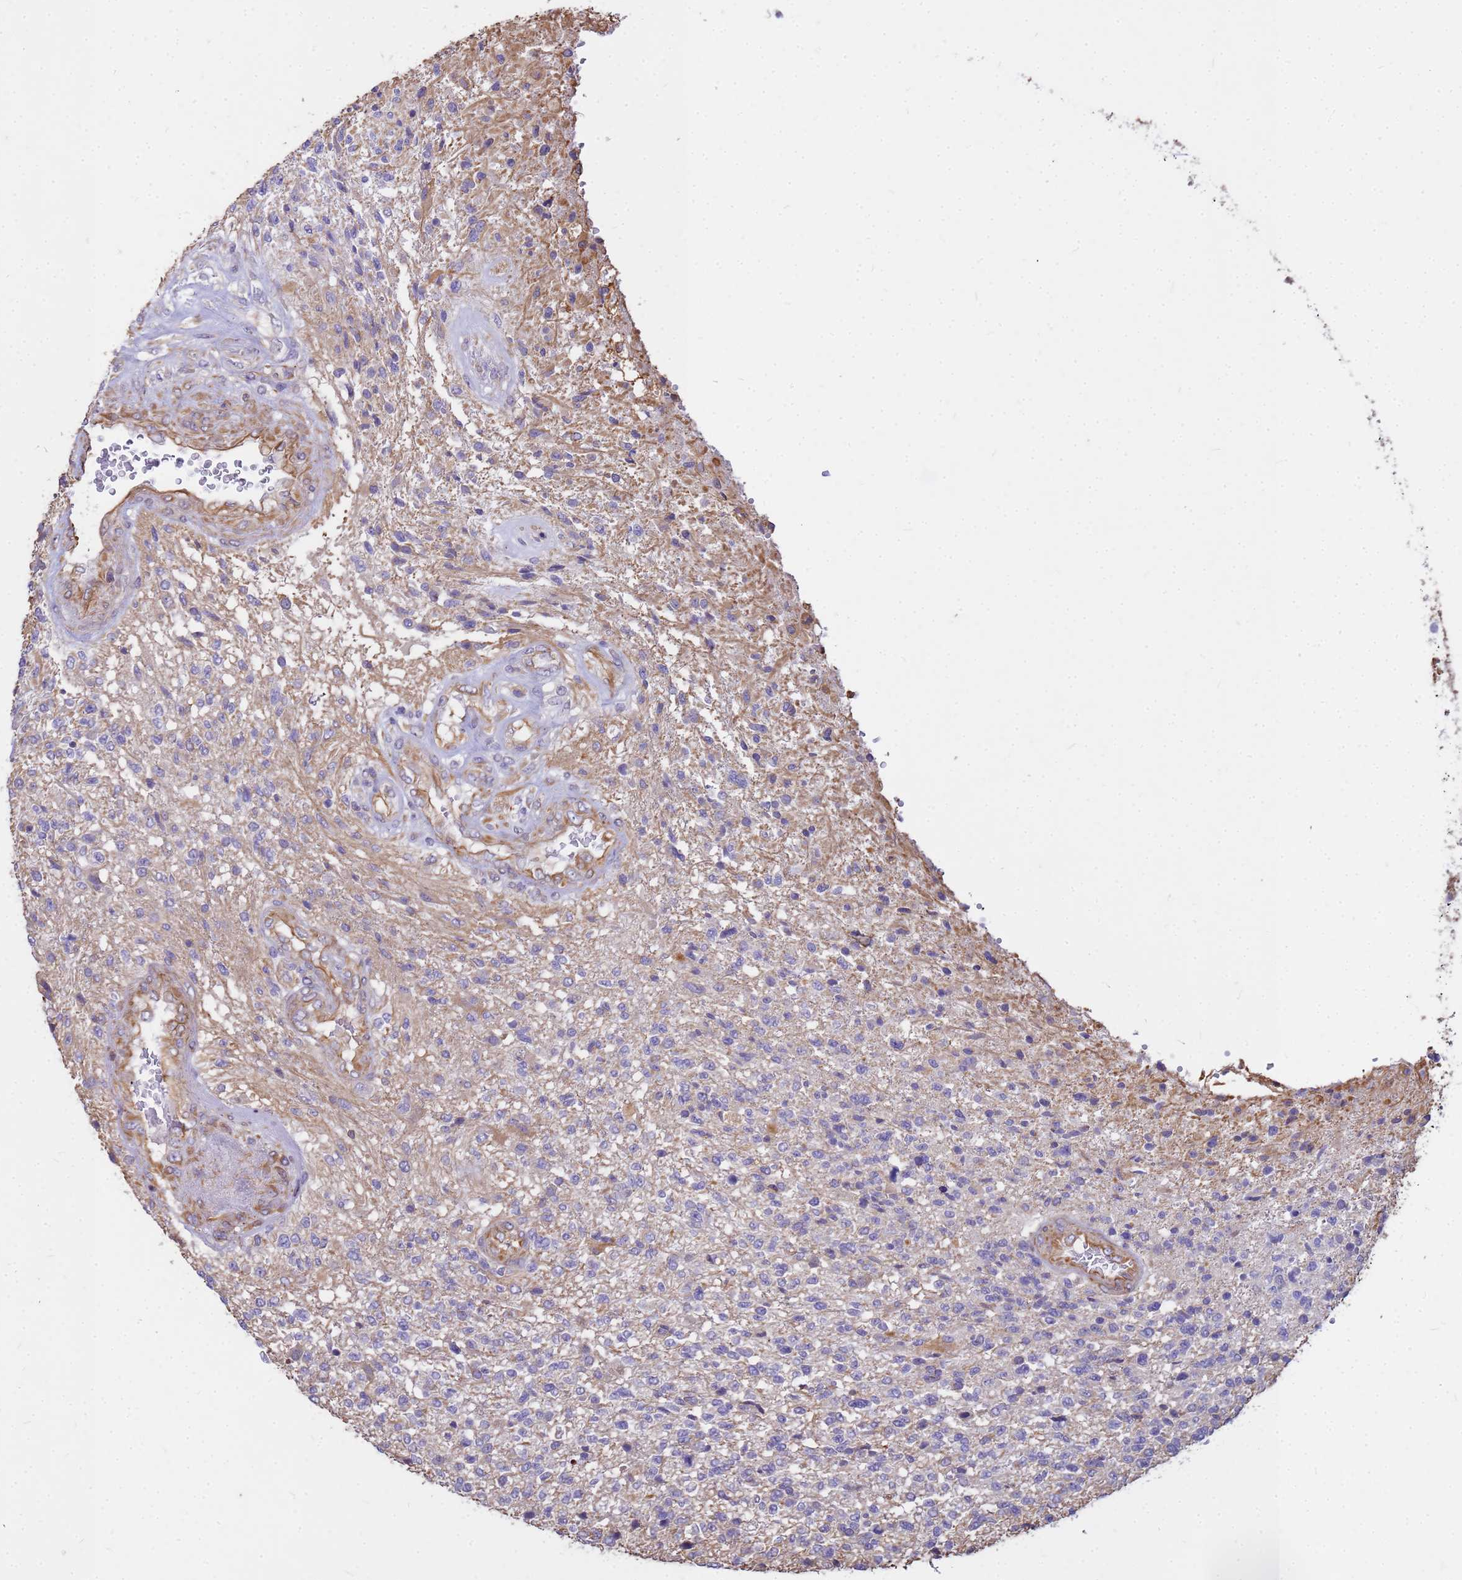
{"staining": {"intensity": "negative", "quantity": "none", "location": "none"}, "tissue": "glioma", "cell_type": "Tumor cells", "image_type": "cancer", "snomed": [{"axis": "morphology", "description": "Glioma, malignant, High grade"}, {"axis": "topography", "description": "Brain"}], "caption": "Photomicrograph shows no protein expression in tumor cells of glioma tissue.", "gene": "TCEAL3", "patient": {"sex": "male", "age": 56}}